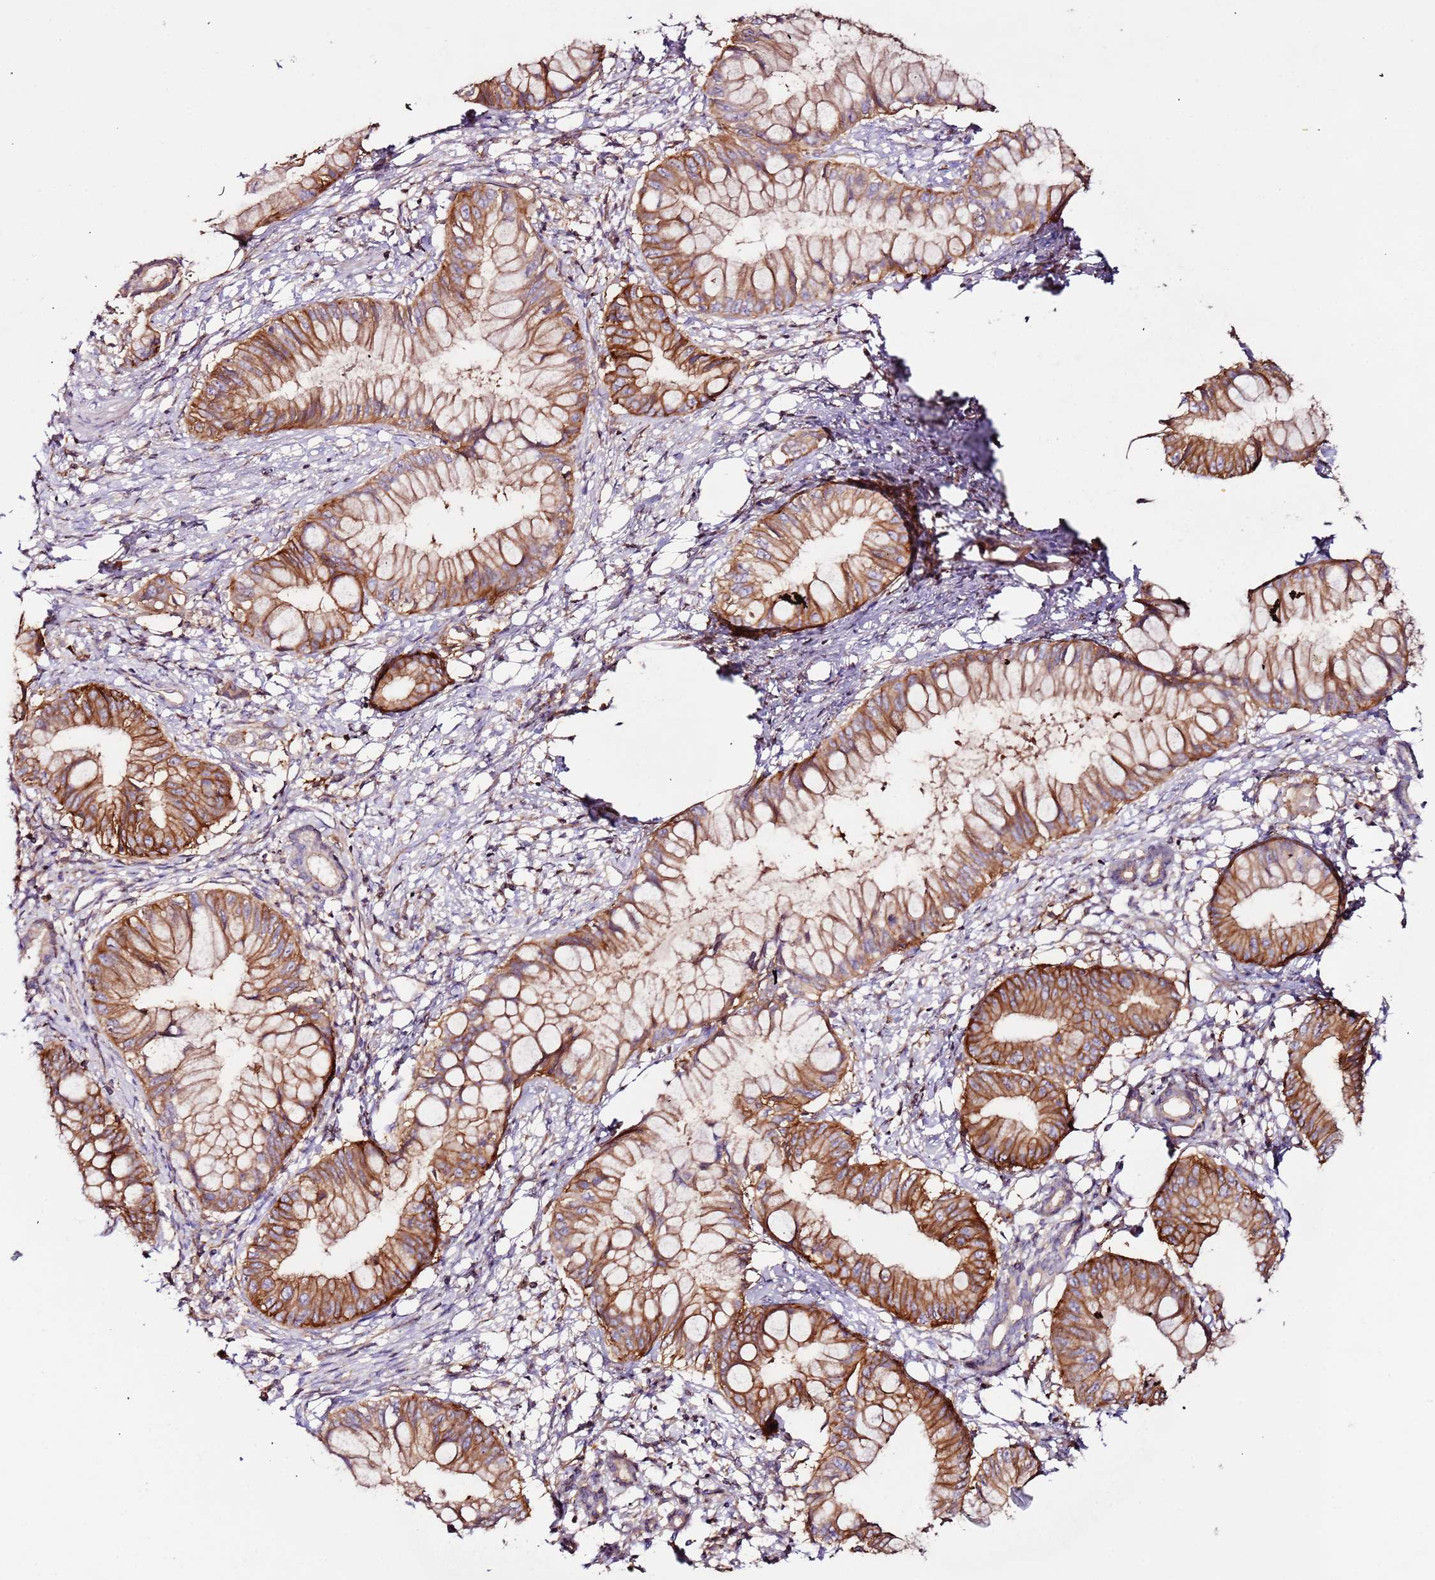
{"staining": {"intensity": "strong", "quantity": ">75%", "location": "cytoplasmic/membranous"}, "tissue": "pancreatic cancer", "cell_type": "Tumor cells", "image_type": "cancer", "snomed": [{"axis": "morphology", "description": "Adenocarcinoma, NOS"}, {"axis": "topography", "description": "Pancreas"}], "caption": "Protein staining of pancreatic cancer (adenocarcinoma) tissue demonstrates strong cytoplasmic/membranous positivity in approximately >75% of tumor cells. Immunohistochemistry stains the protein in brown and the nuclei are stained blue.", "gene": "FLVCR1", "patient": {"sex": "male", "age": 48}}